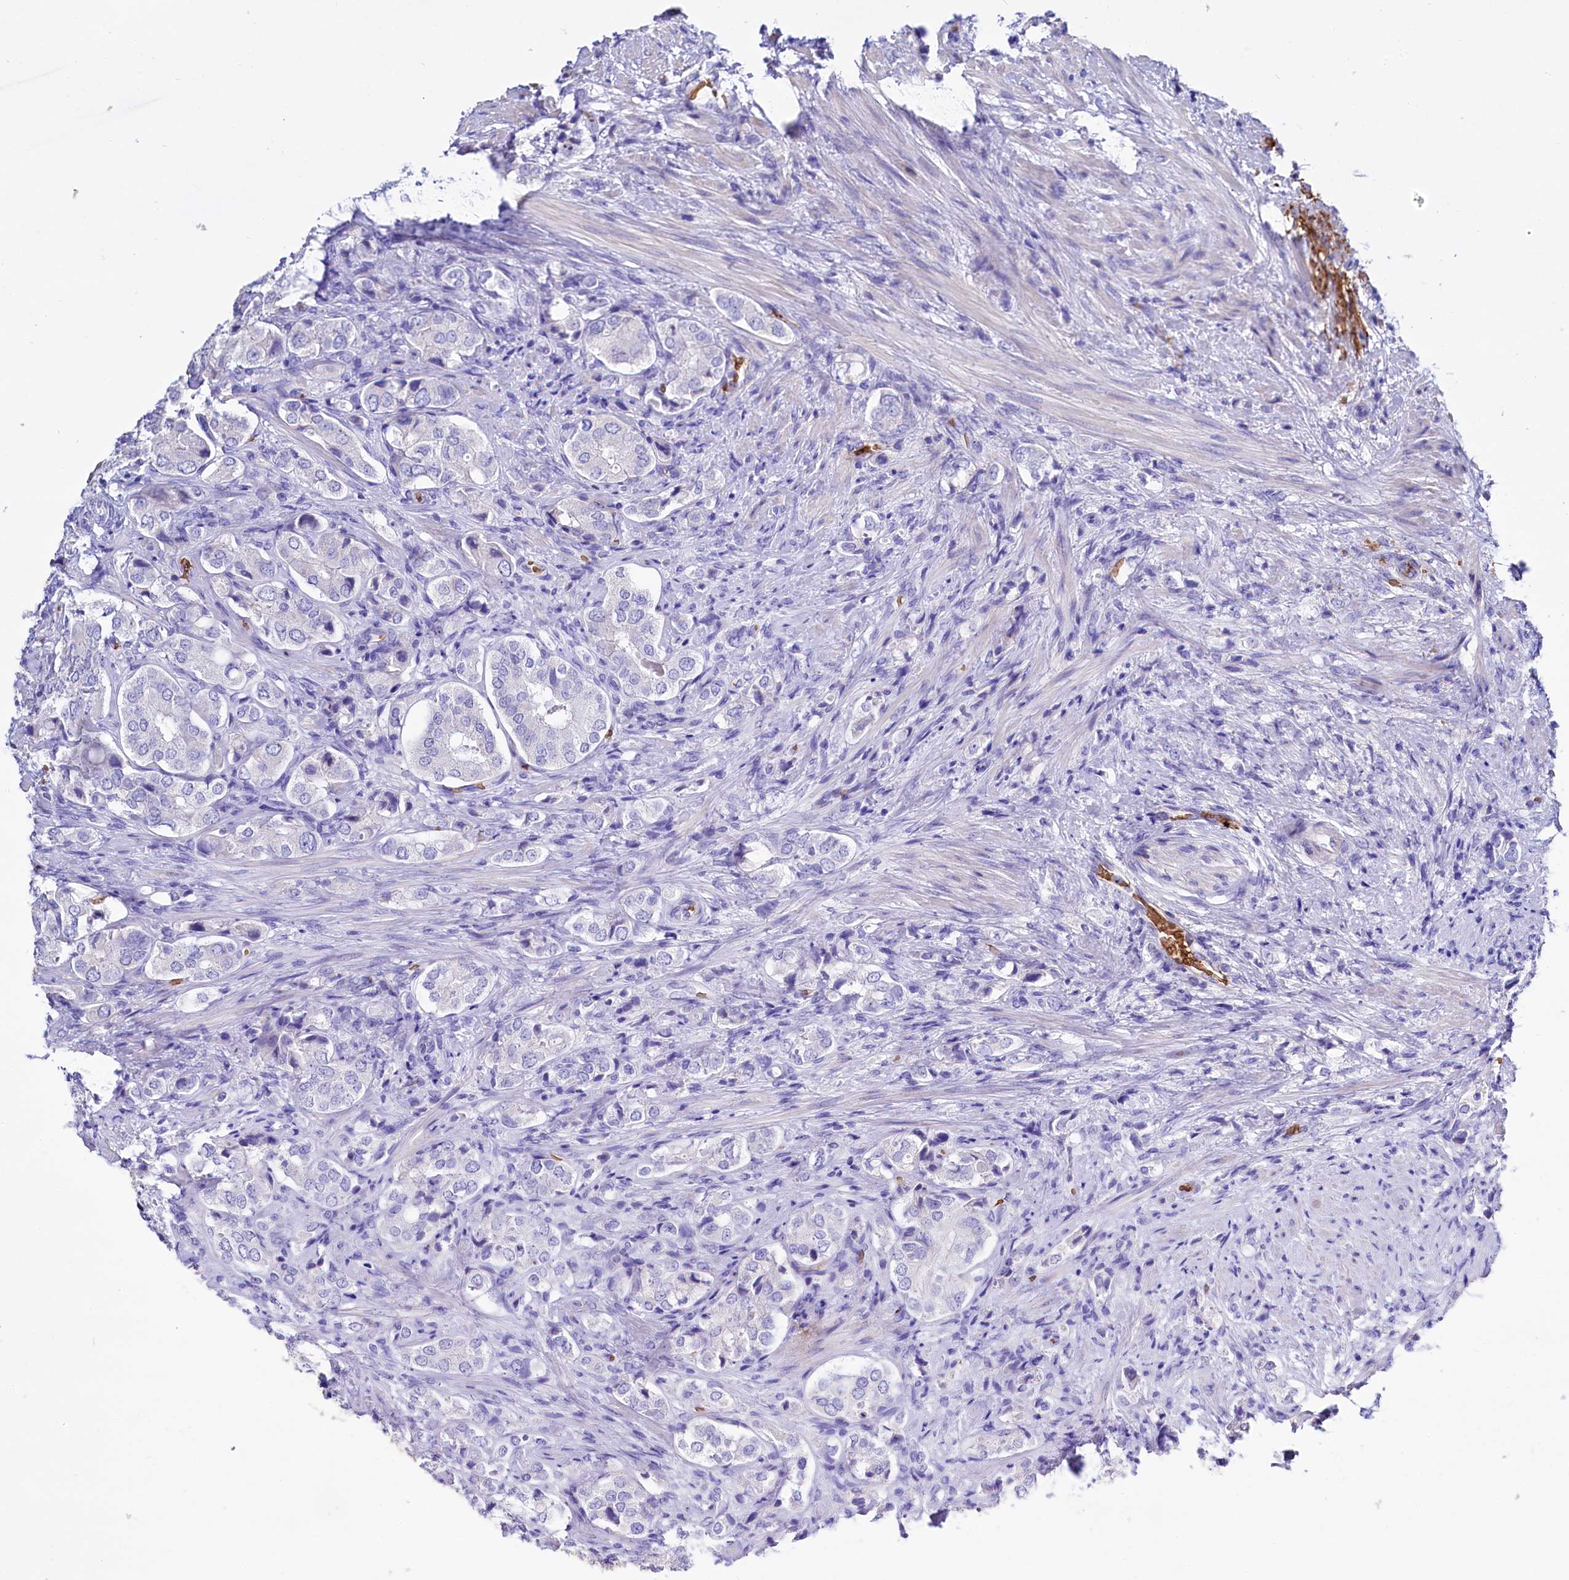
{"staining": {"intensity": "negative", "quantity": "none", "location": "none"}, "tissue": "prostate cancer", "cell_type": "Tumor cells", "image_type": "cancer", "snomed": [{"axis": "morphology", "description": "Adenocarcinoma, High grade"}, {"axis": "topography", "description": "Prostate"}], "caption": "High power microscopy micrograph of an immunohistochemistry (IHC) micrograph of prostate cancer (adenocarcinoma (high-grade)), revealing no significant expression in tumor cells. (Immunohistochemistry, brightfield microscopy, high magnification).", "gene": "RPUSD3", "patient": {"sex": "male", "age": 65}}